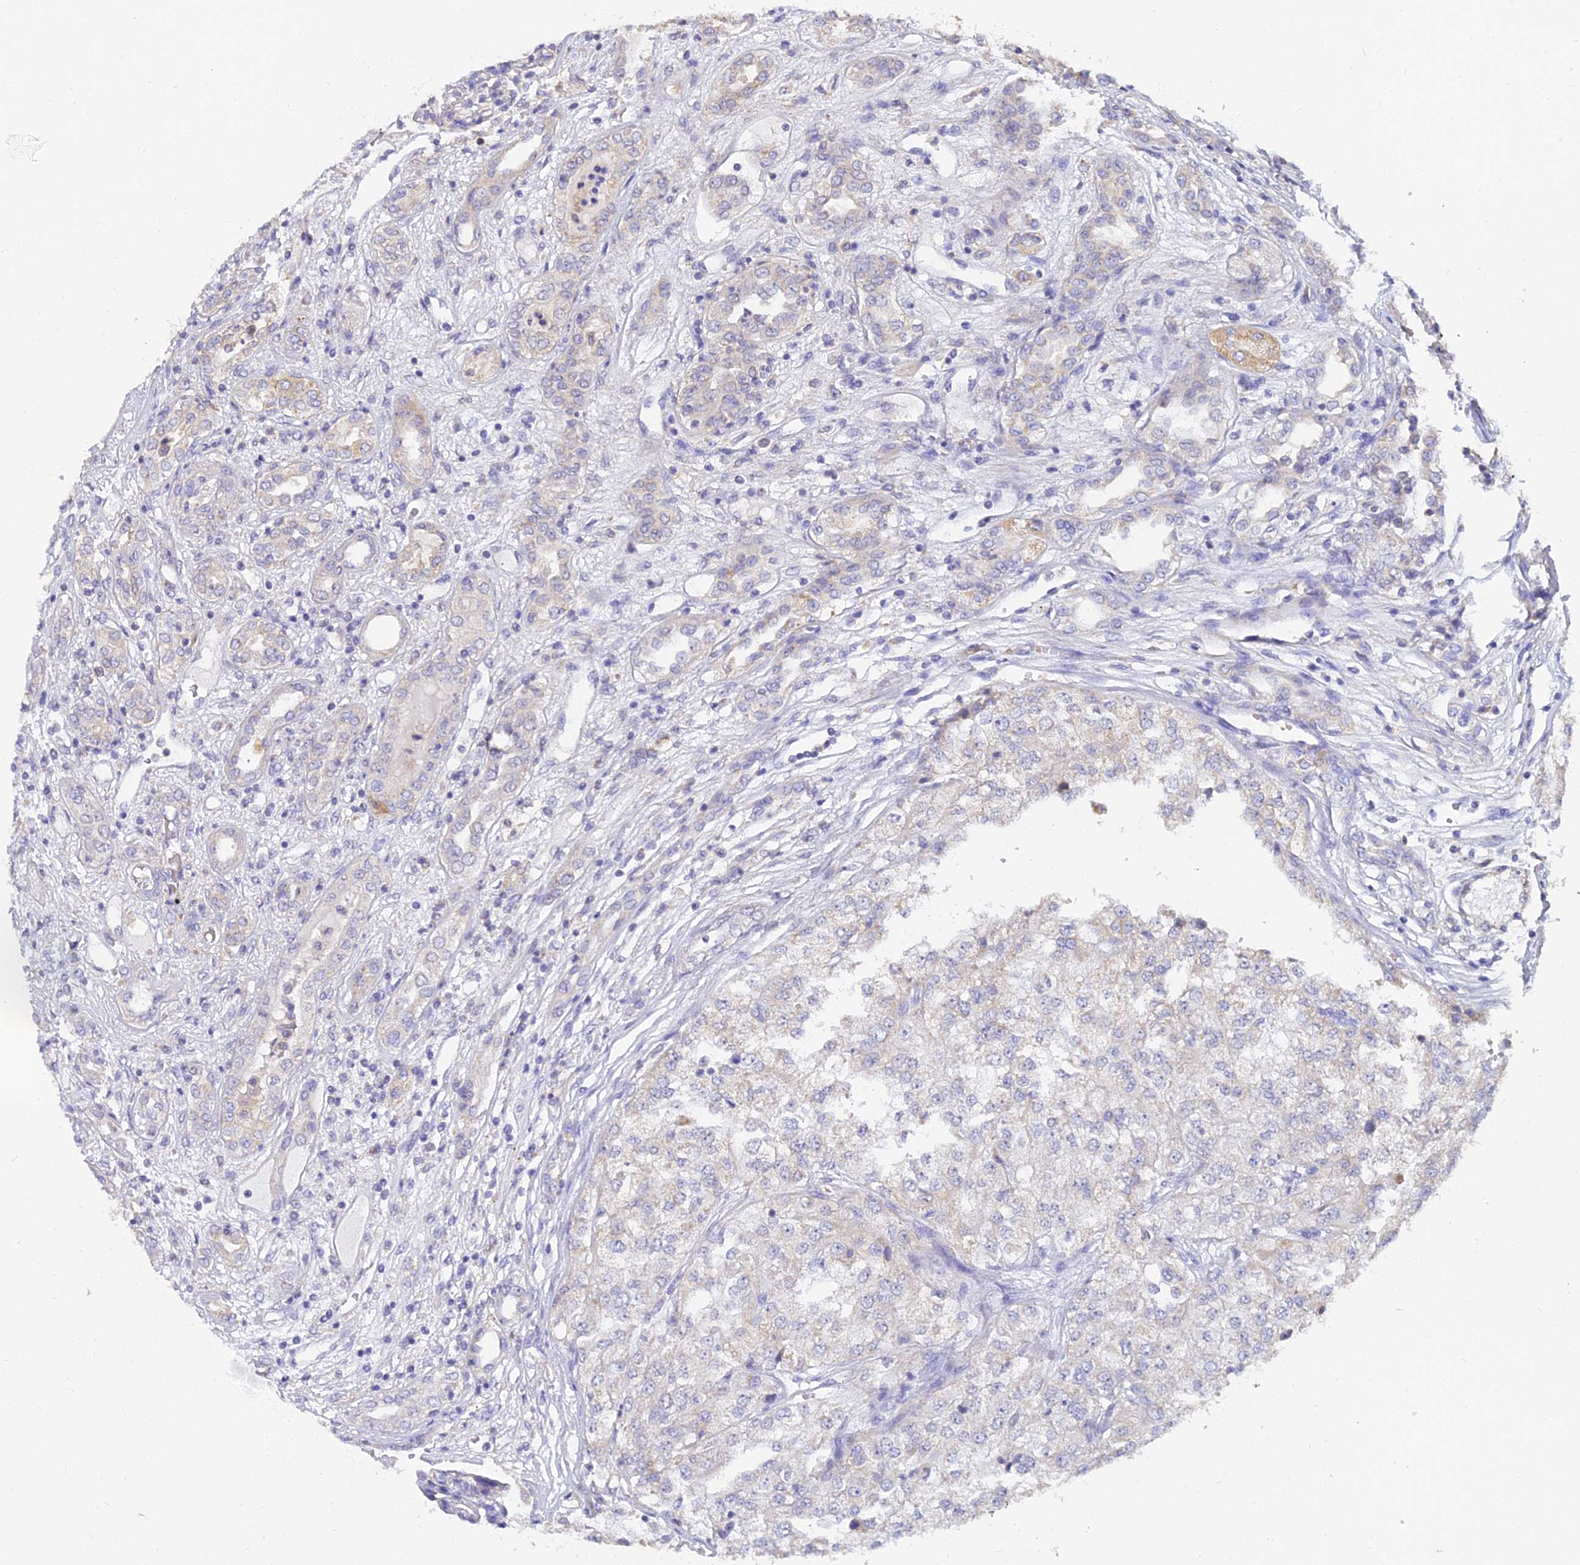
{"staining": {"intensity": "negative", "quantity": "none", "location": "none"}, "tissue": "renal cancer", "cell_type": "Tumor cells", "image_type": "cancer", "snomed": [{"axis": "morphology", "description": "Adenocarcinoma, NOS"}, {"axis": "topography", "description": "Kidney"}], "caption": "High magnification brightfield microscopy of adenocarcinoma (renal) stained with DAB (brown) and counterstained with hematoxylin (blue): tumor cells show no significant expression. (DAB immunohistochemistry (IHC) visualized using brightfield microscopy, high magnification).", "gene": "ARL8B", "patient": {"sex": "female", "age": 54}}